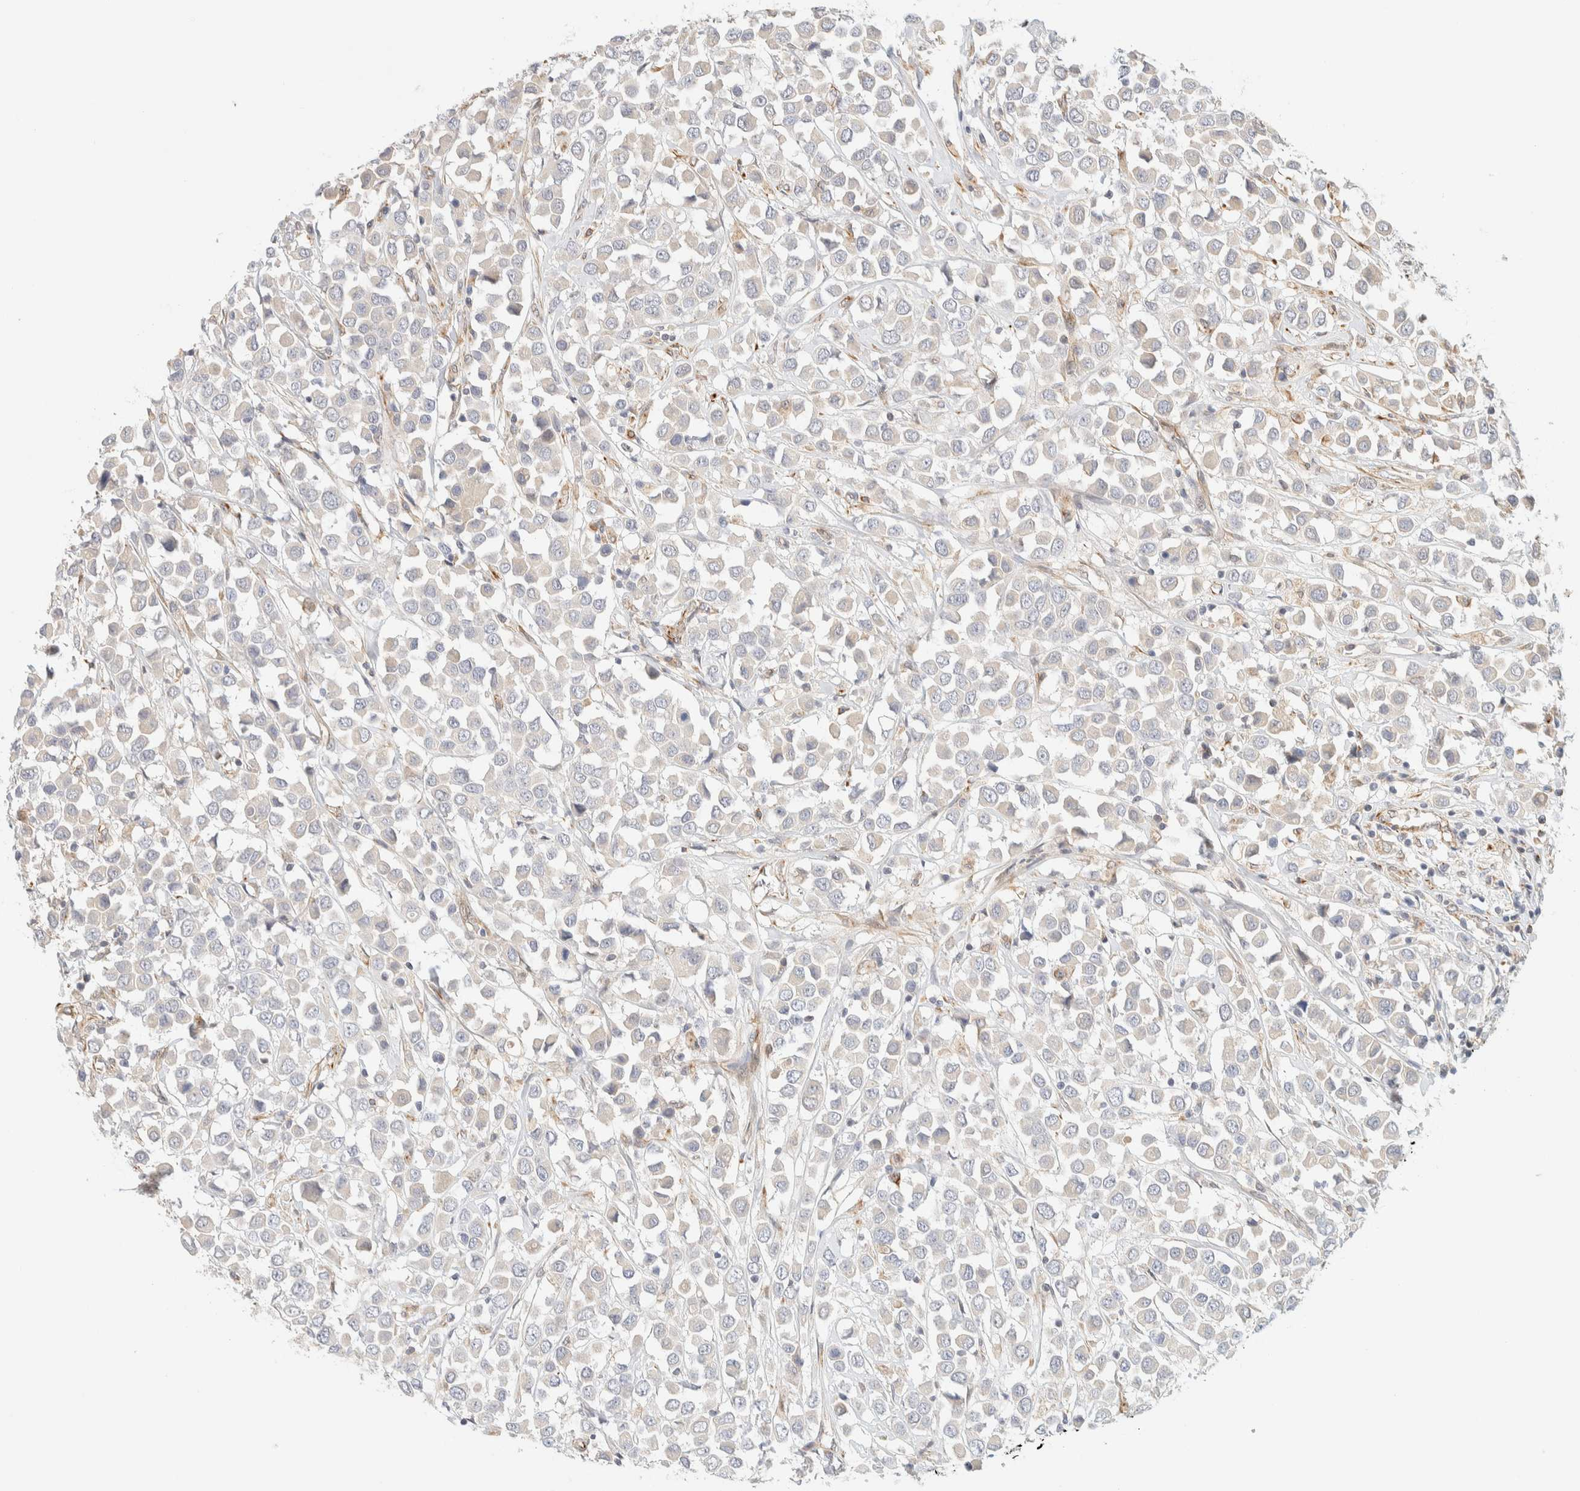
{"staining": {"intensity": "negative", "quantity": "none", "location": "none"}, "tissue": "breast cancer", "cell_type": "Tumor cells", "image_type": "cancer", "snomed": [{"axis": "morphology", "description": "Duct carcinoma"}, {"axis": "topography", "description": "Breast"}], "caption": "Immunohistochemical staining of human breast cancer (infiltrating ductal carcinoma) exhibits no significant staining in tumor cells.", "gene": "FAT1", "patient": {"sex": "female", "age": 61}}